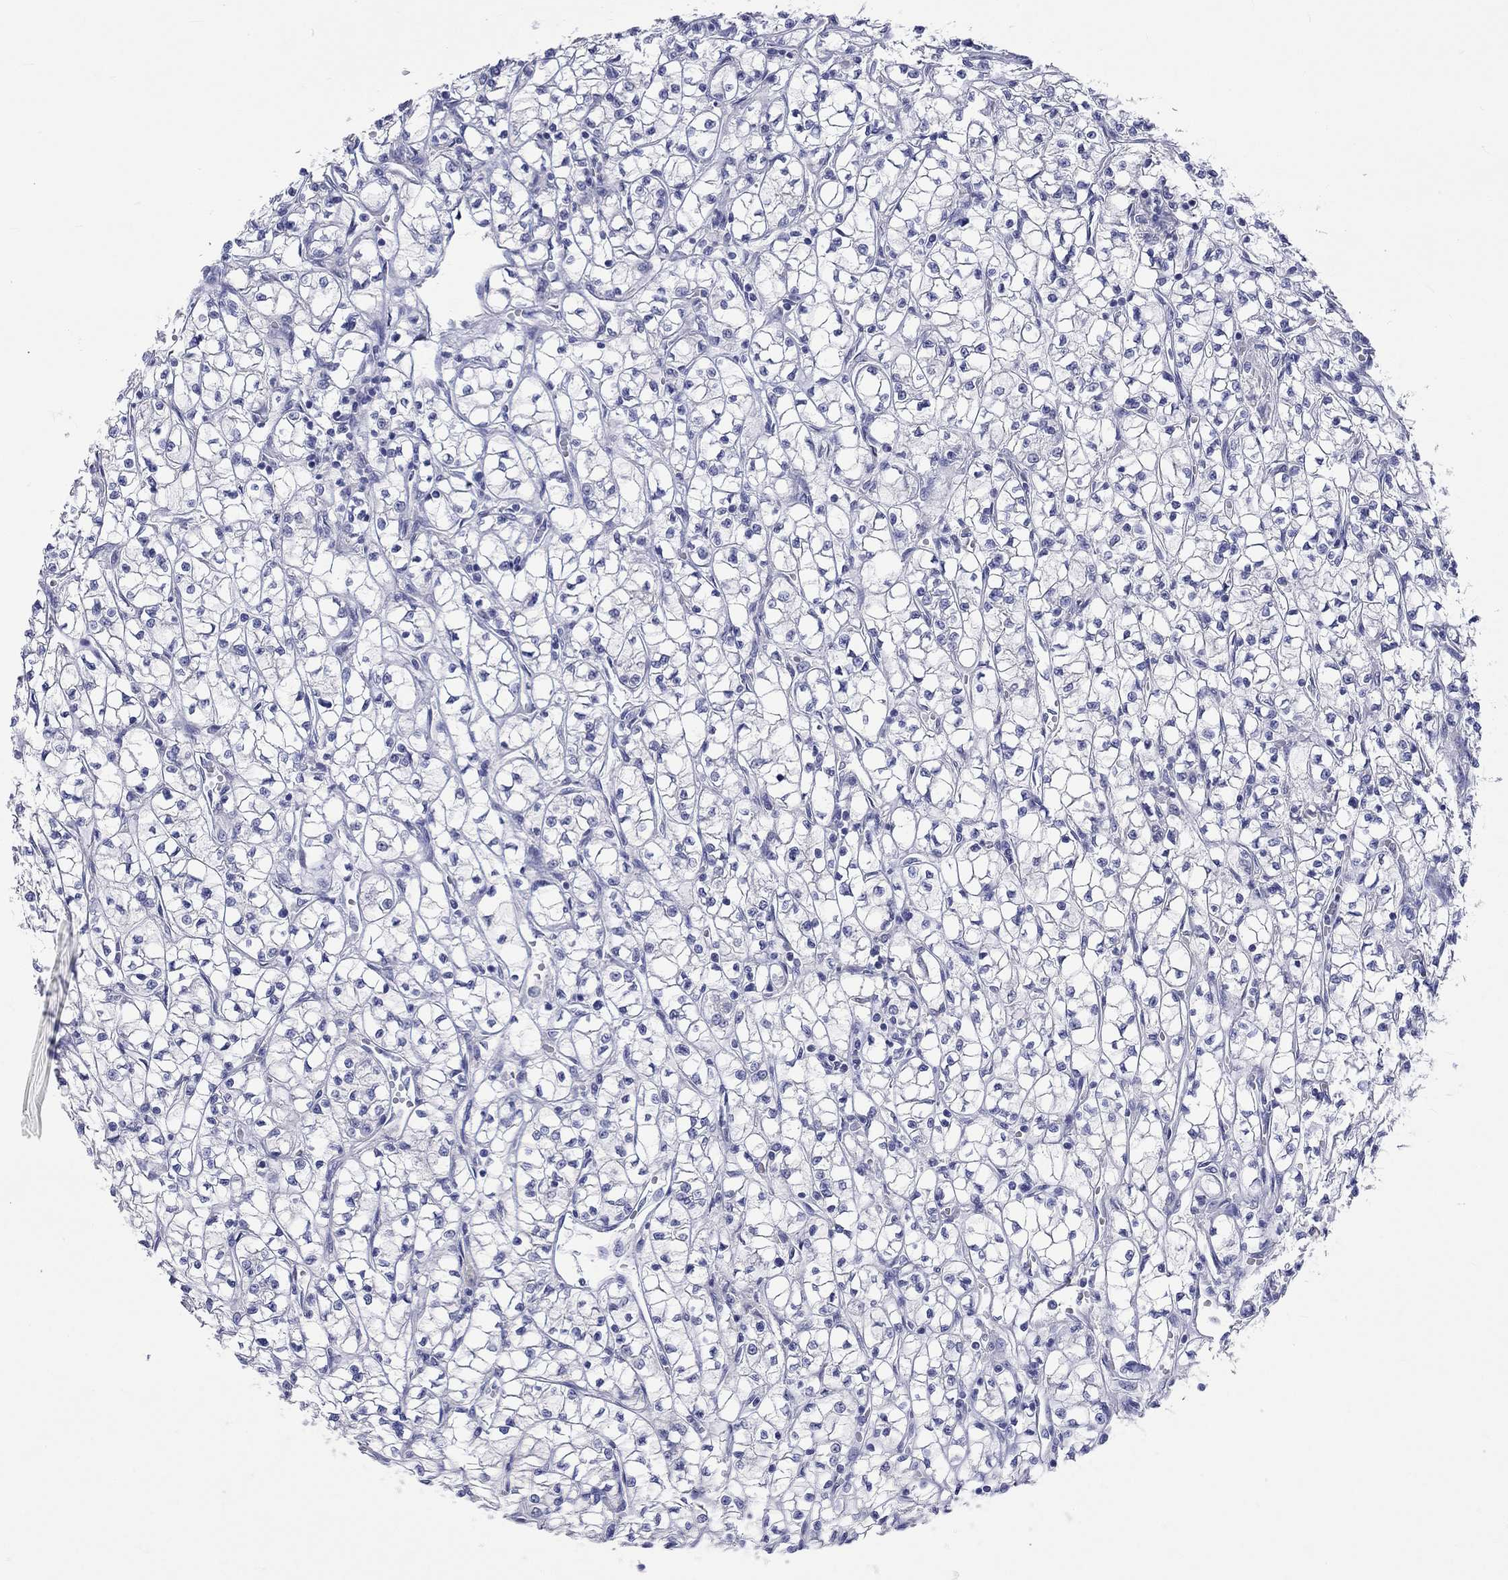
{"staining": {"intensity": "negative", "quantity": "none", "location": "none"}, "tissue": "renal cancer", "cell_type": "Tumor cells", "image_type": "cancer", "snomed": [{"axis": "morphology", "description": "Adenocarcinoma, NOS"}, {"axis": "topography", "description": "Kidney"}], "caption": "Tumor cells are negative for protein expression in human adenocarcinoma (renal).", "gene": "CERS1", "patient": {"sex": "female", "age": 64}}